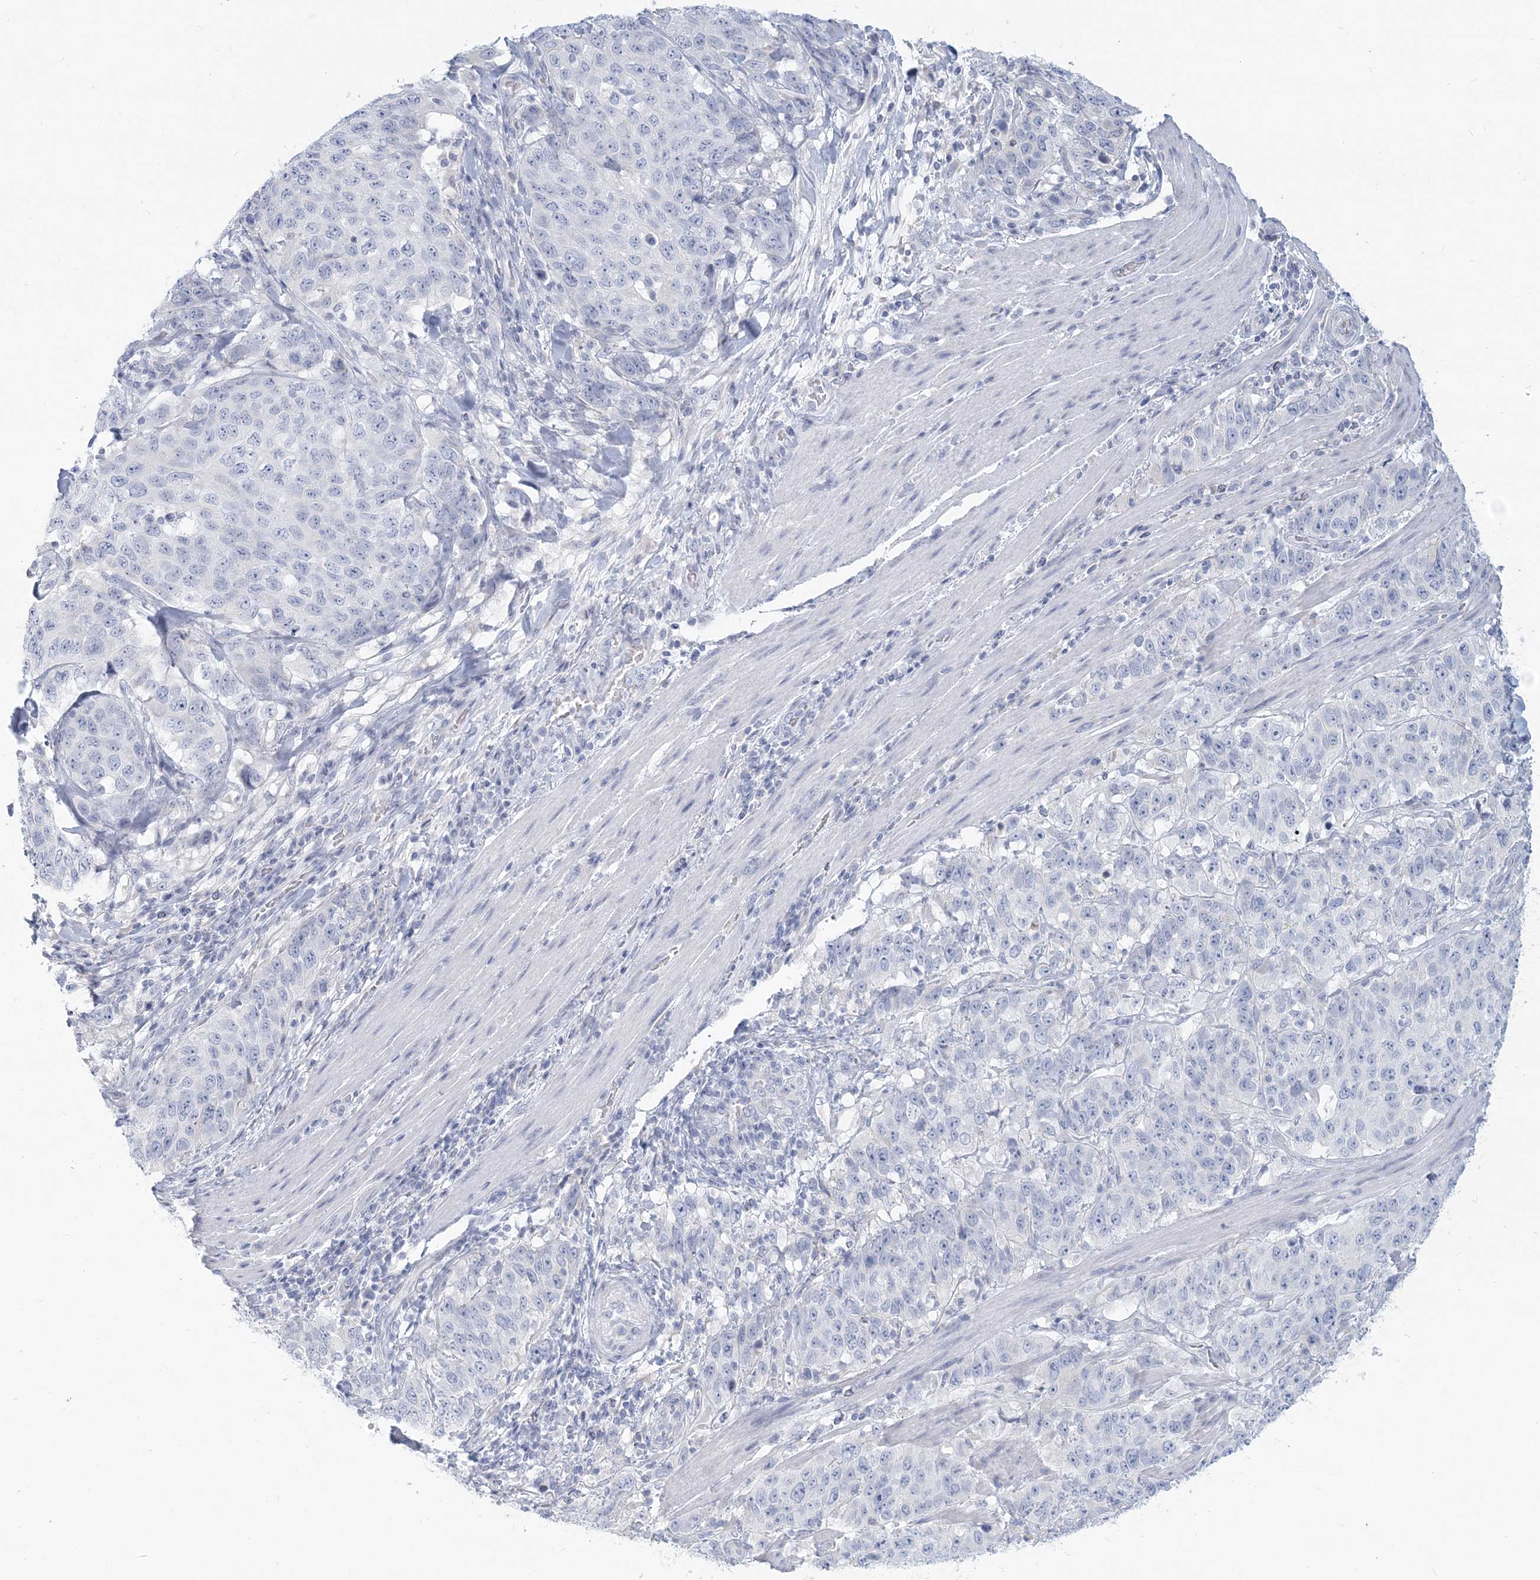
{"staining": {"intensity": "negative", "quantity": "none", "location": "none"}, "tissue": "stomach cancer", "cell_type": "Tumor cells", "image_type": "cancer", "snomed": [{"axis": "morphology", "description": "Adenocarcinoma, NOS"}, {"axis": "topography", "description": "Stomach"}], "caption": "Adenocarcinoma (stomach) was stained to show a protein in brown. There is no significant expression in tumor cells.", "gene": "CSN1S1", "patient": {"sex": "male", "age": 48}}